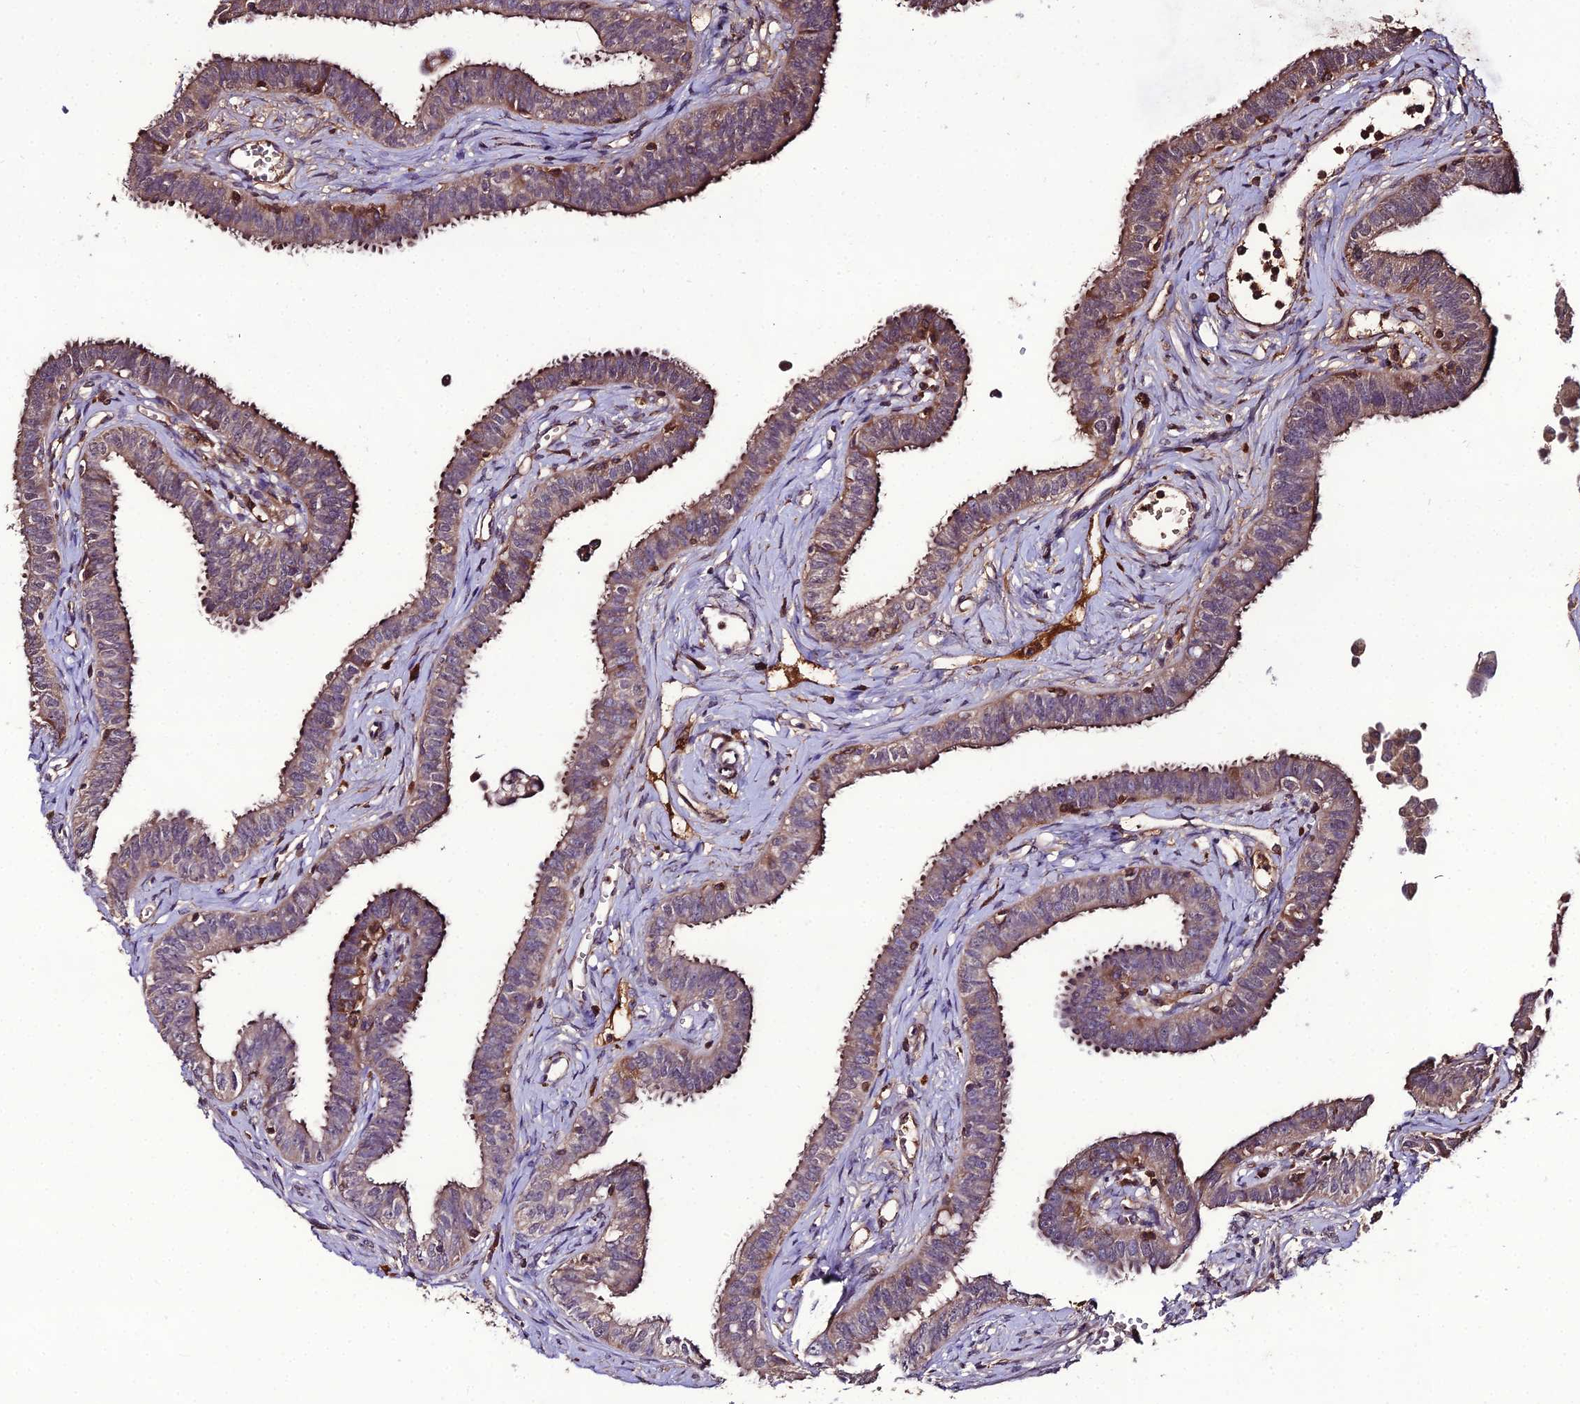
{"staining": {"intensity": "moderate", "quantity": ">75%", "location": "cytoplasmic/membranous"}, "tissue": "fallopian tube", "cell_type": "Glandular cells", "image_type": "normal", "snomed": [{"axis": "morphology", "description": "Normal tissue, NOS"}, {"axis": "morphology", "description": "Carcinoma, NOS"}, {"axis": "topography", "description": "Fallopian tube"}, {"axis": "topography", "description": "Ovary"}], "caption": "IHC (DAB) staining of benign fallopian tube demonstrates moderate cytoplasmic/membranous protein expression in about >75% of glandular cells.", "gene": "KCTD16", "patient": {"sex": "female", "age": 59}}